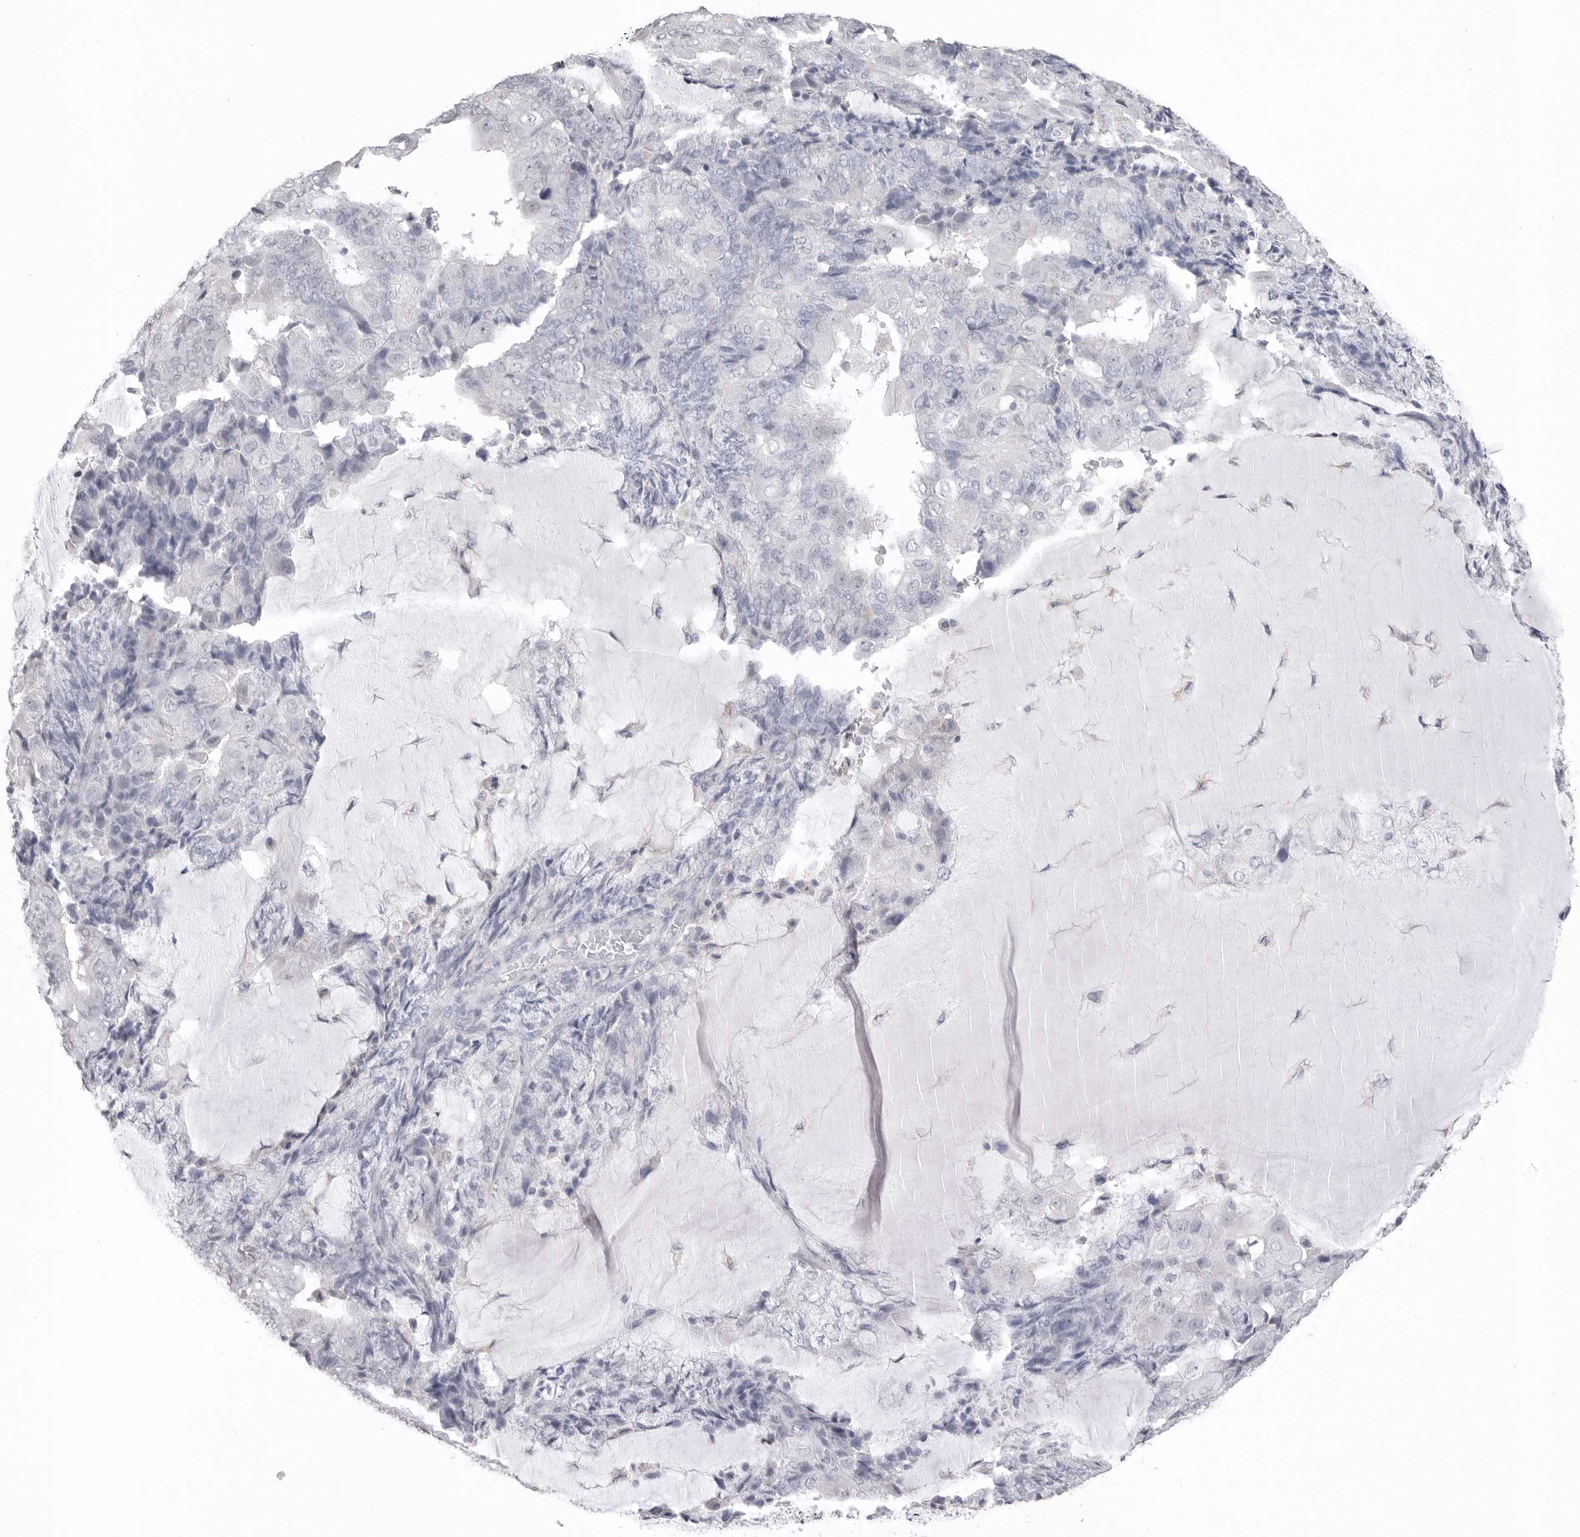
{"staining": {"intensity": "negative", "quantity": "none", "location": "none"}, "tissue": "endometrial cancer", "cell_type": "Tumor cells", "image_type": "cancer", "snomed": [{"axis": "morphology", "description": "Adenocarcinoma, NOS"}, {"axis": "topography", "description": "Endometrium"}], "caption": "This is an immunohistochemistry micrograph of human endometrial cancer (adenocarcinoma). There is no positivity in tumor cells.", "gene": "ICAM5", "patient": {"sex": "female", "age": 81}}